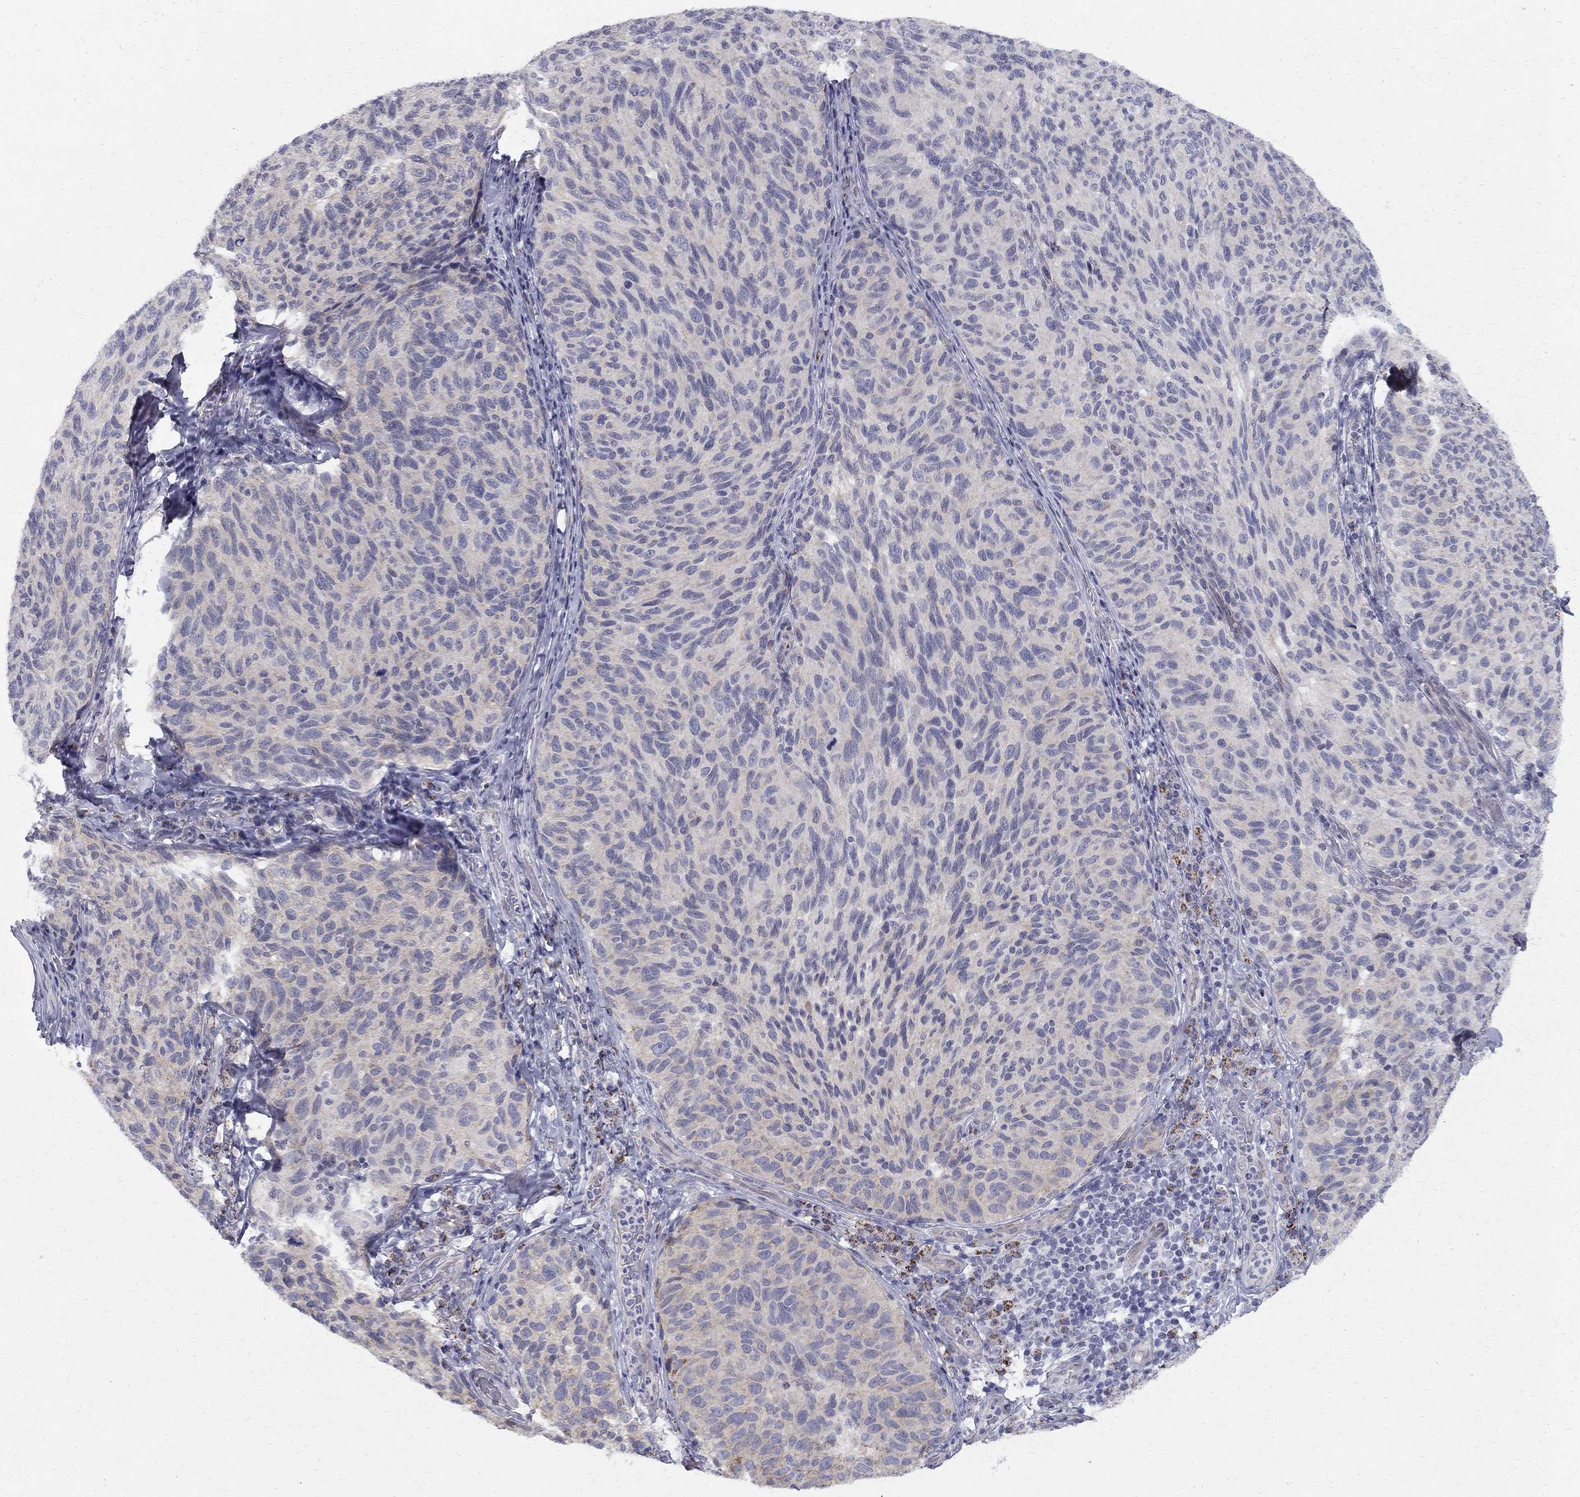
{"staining": {"intensity": "negative", "quantity": "none", "location": "none"}, "tissue": "melanoma", "cell_type": "Tumor cells", "image_type": "cancer", "snomed": [{"axis": "morphology", "description": "Malignant melanoma, NOS"}, {"axis": "topography", "description": "Skin"}], "caption": "DAB (3,3'-diaminobenzidine) immunohistochemical staining of malignant melanoma displays no significant positivity in tumor cells. Brightfield microscopy of immunohistochemistry (IHC) stained with DAB (brown) and hematoxylin (blue), captured at high magnification.", "gene": "CLIC6", "patient": {"sex": "female", "age": 73}}